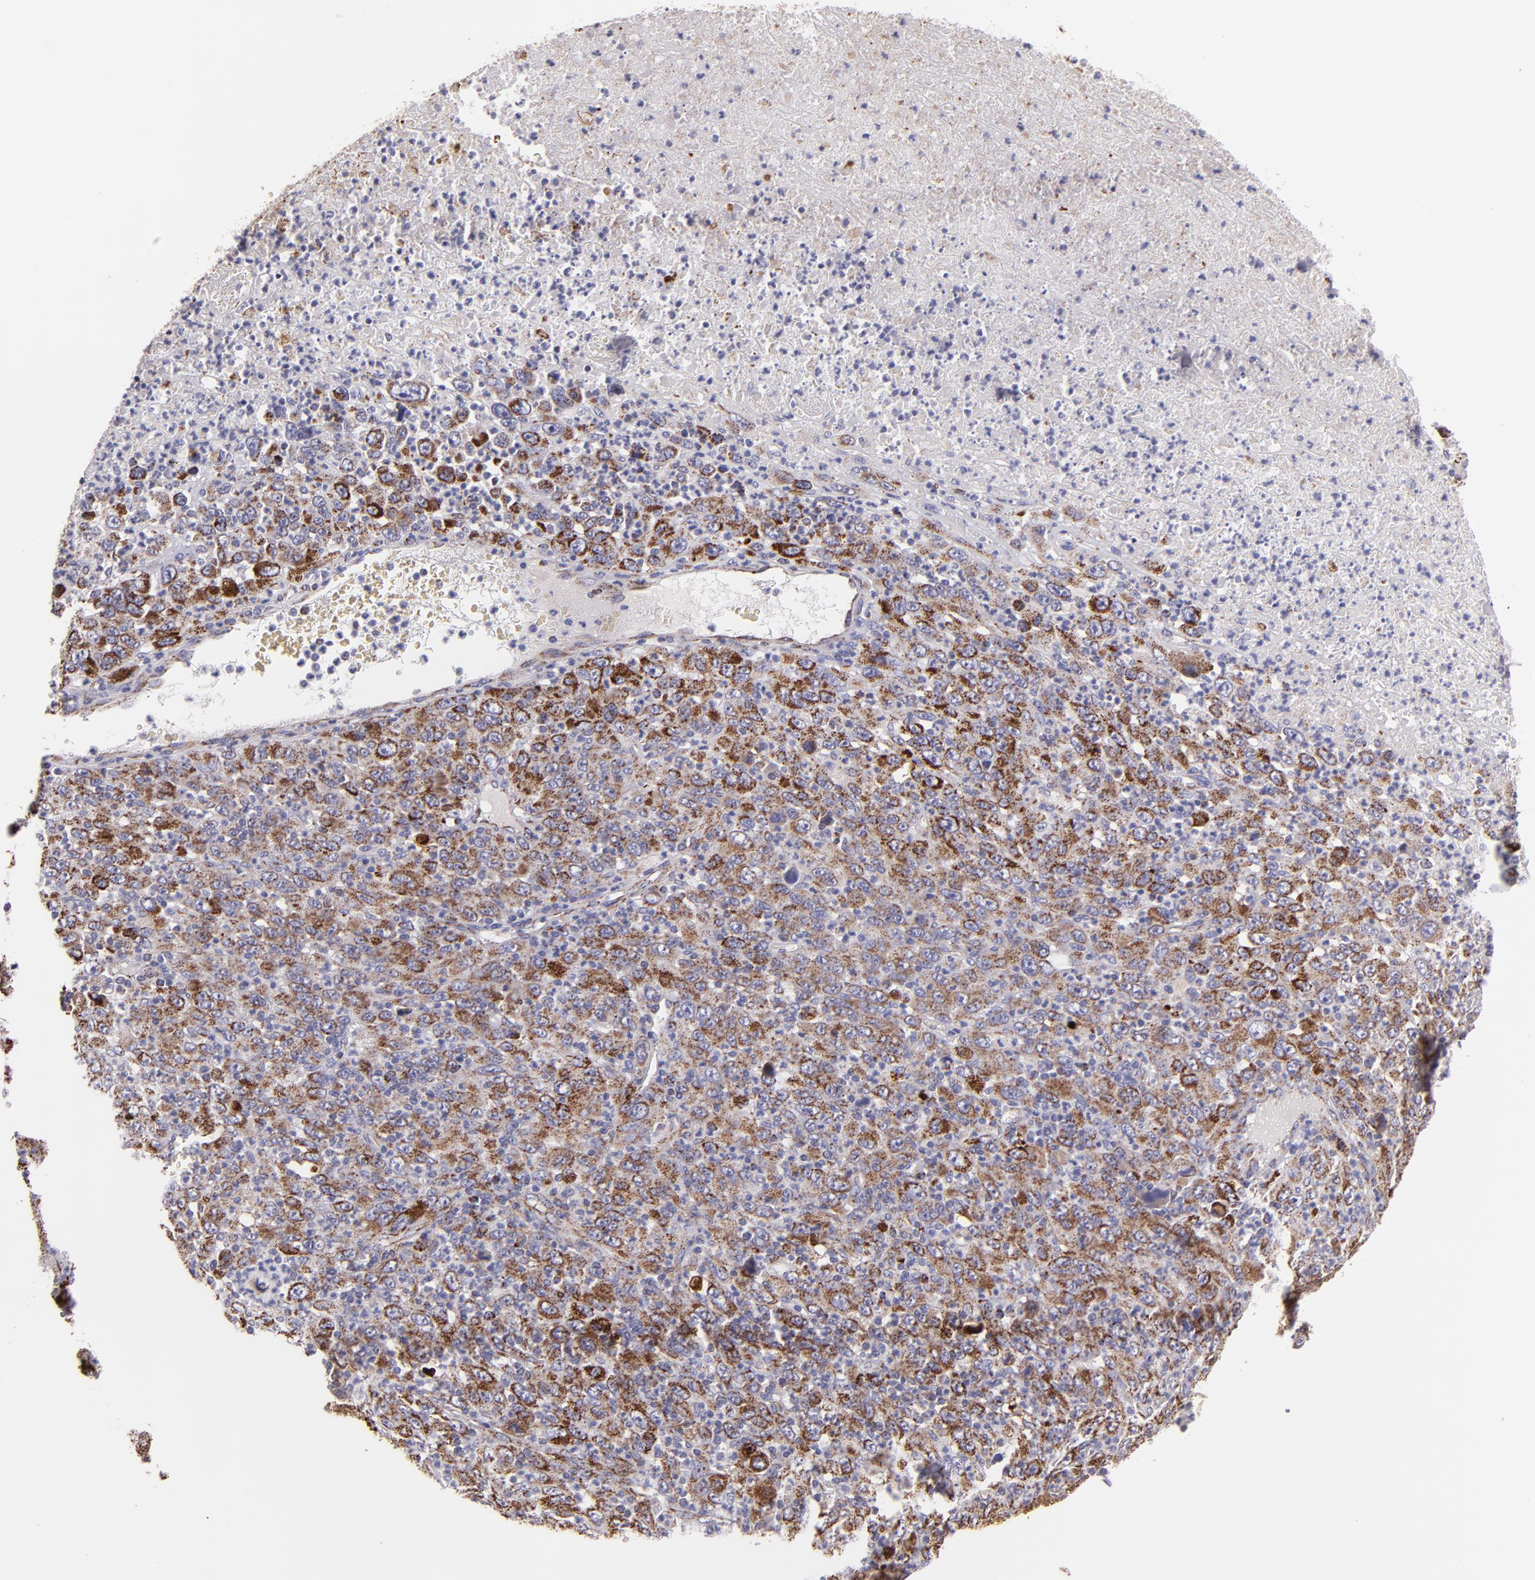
{"staining": {"intensity": "moderate", "quantity": ">75%", "location": "cytoplasmic/membranous"}, "tissue": "melanoma", "cell_type": "Tumor cells", "image_type": "cancer", "snomed": [{"axis": "morphology", "description": "Malignant melanoma, Metastatic site"}, {"axis": "topography", "description": "Skin"}], "caption": "The photomicrograph exhibits staining of melanoma, revealing moderate cytoplasmic/membranous protein positivity (brown color) within tumor cells.", "gene": "HSPD1", "patient": {"sex": "female", "age": 56}}